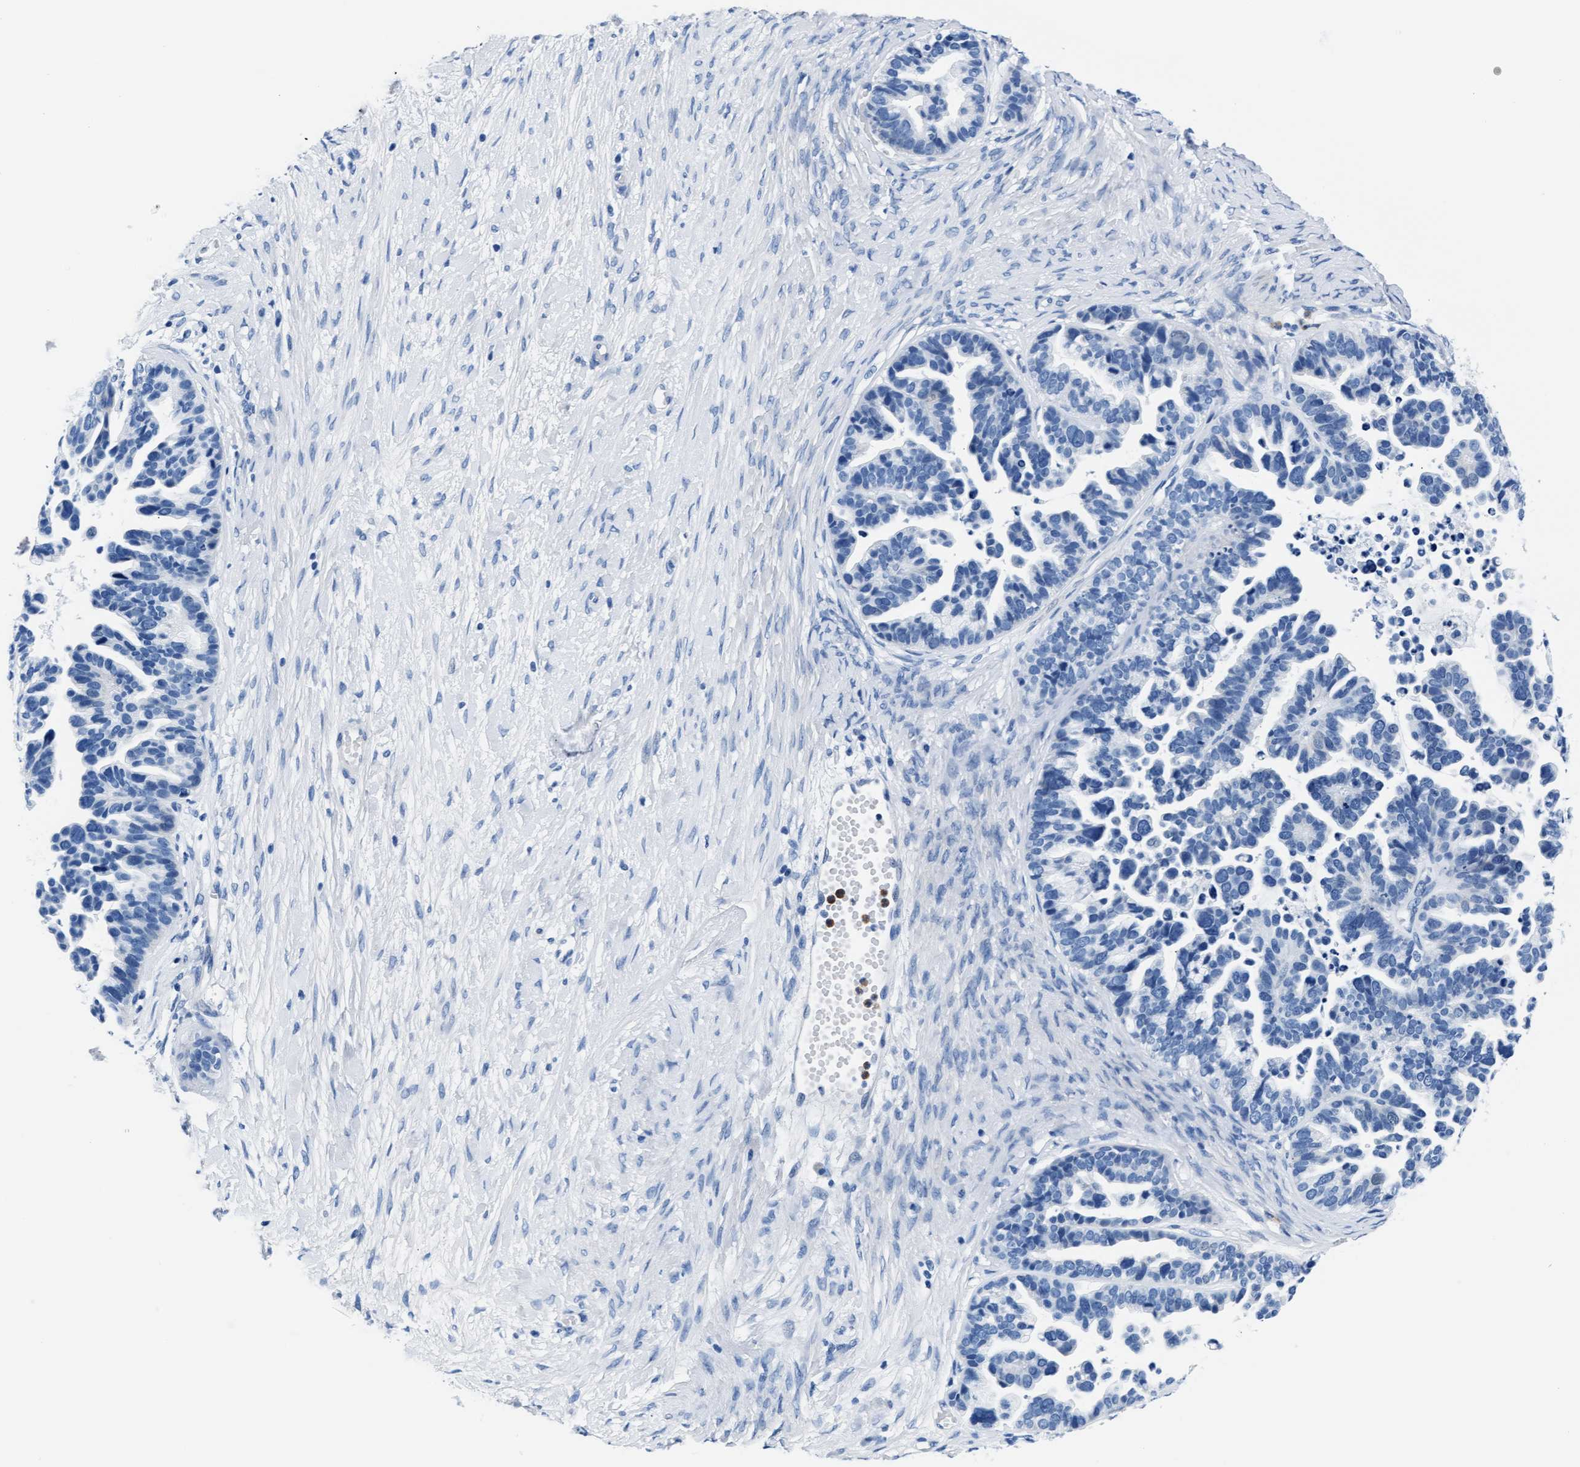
{"staining": {"intensity": "negative", "quantity": "none", "location": "none"}, "tissue": "ovarian cancer", "cell_type": "Tumor cells", "image_type": "cancer", "snomed": [{"axis": "morphology", "description": "Cystadenocarcinoma, serous, NOS"}, {"axis": "topography", "description": "Ovary"}], "caption": "DAB (3,3'-diaminobenzidine) immunohistochemical staining of human ovarian cancer (serous cystadenocarcinoma) exhibits no significant expression in tumor cells.", "gene": "MMP8", "patient": {"sex": "female", "age": 56}}